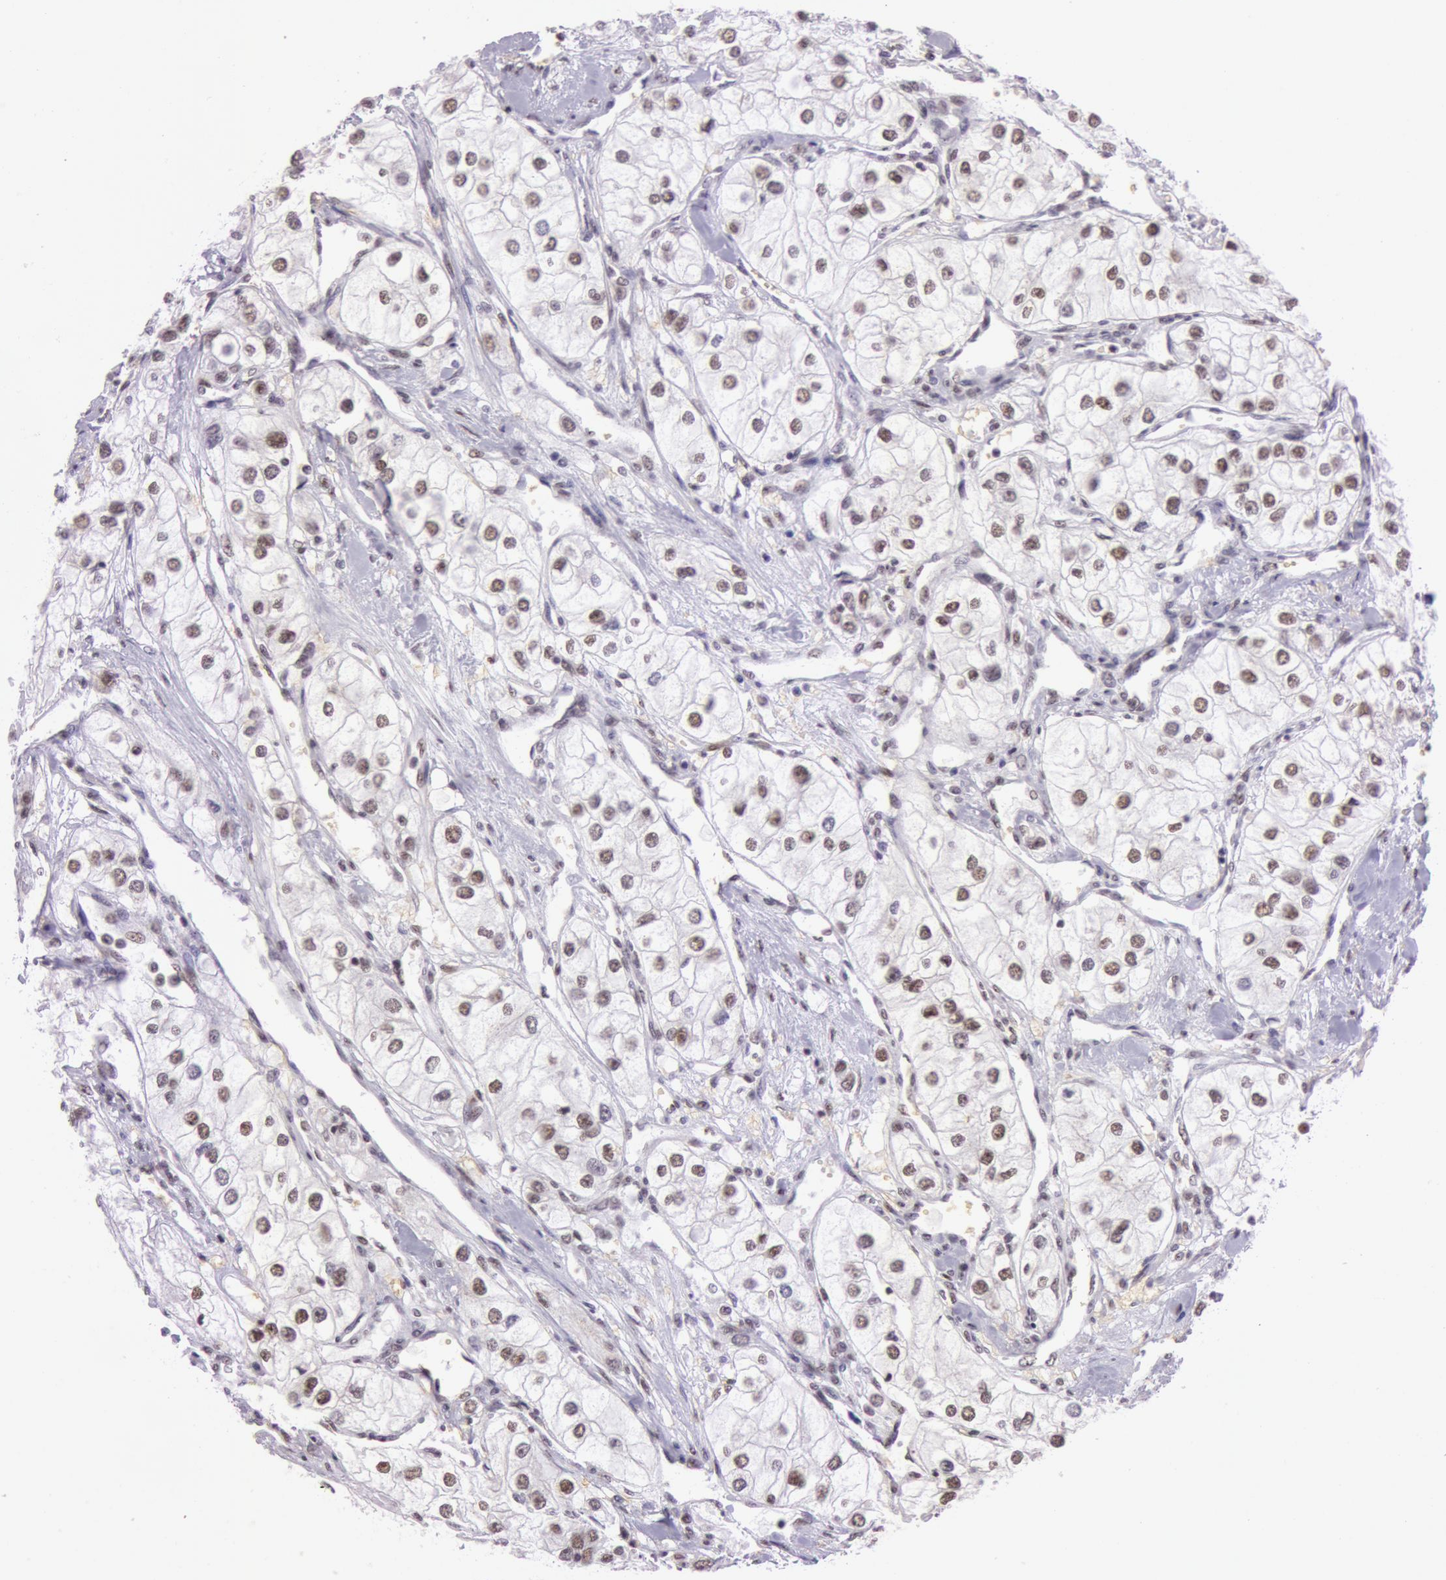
{"staining": {"intensity": "weak", "quantity": "25%-75%", "location": "nuclear"}, "tissue": "renal cancer", "cell_type": "Tumor cells", "image_type": "cancer", "snomed": [{"axis": "morphology", "description": "Adenocarcinoma, NOS"}, {"axis": "topography", "description": "Kidney"}], "caption": "Adenocarcinoma (renal) tissue exhibits weak nuclear expression in approximately 25%-75% of tumor cells", "gene": "NBN", "patient": {"sex": "male", "age": 57}}